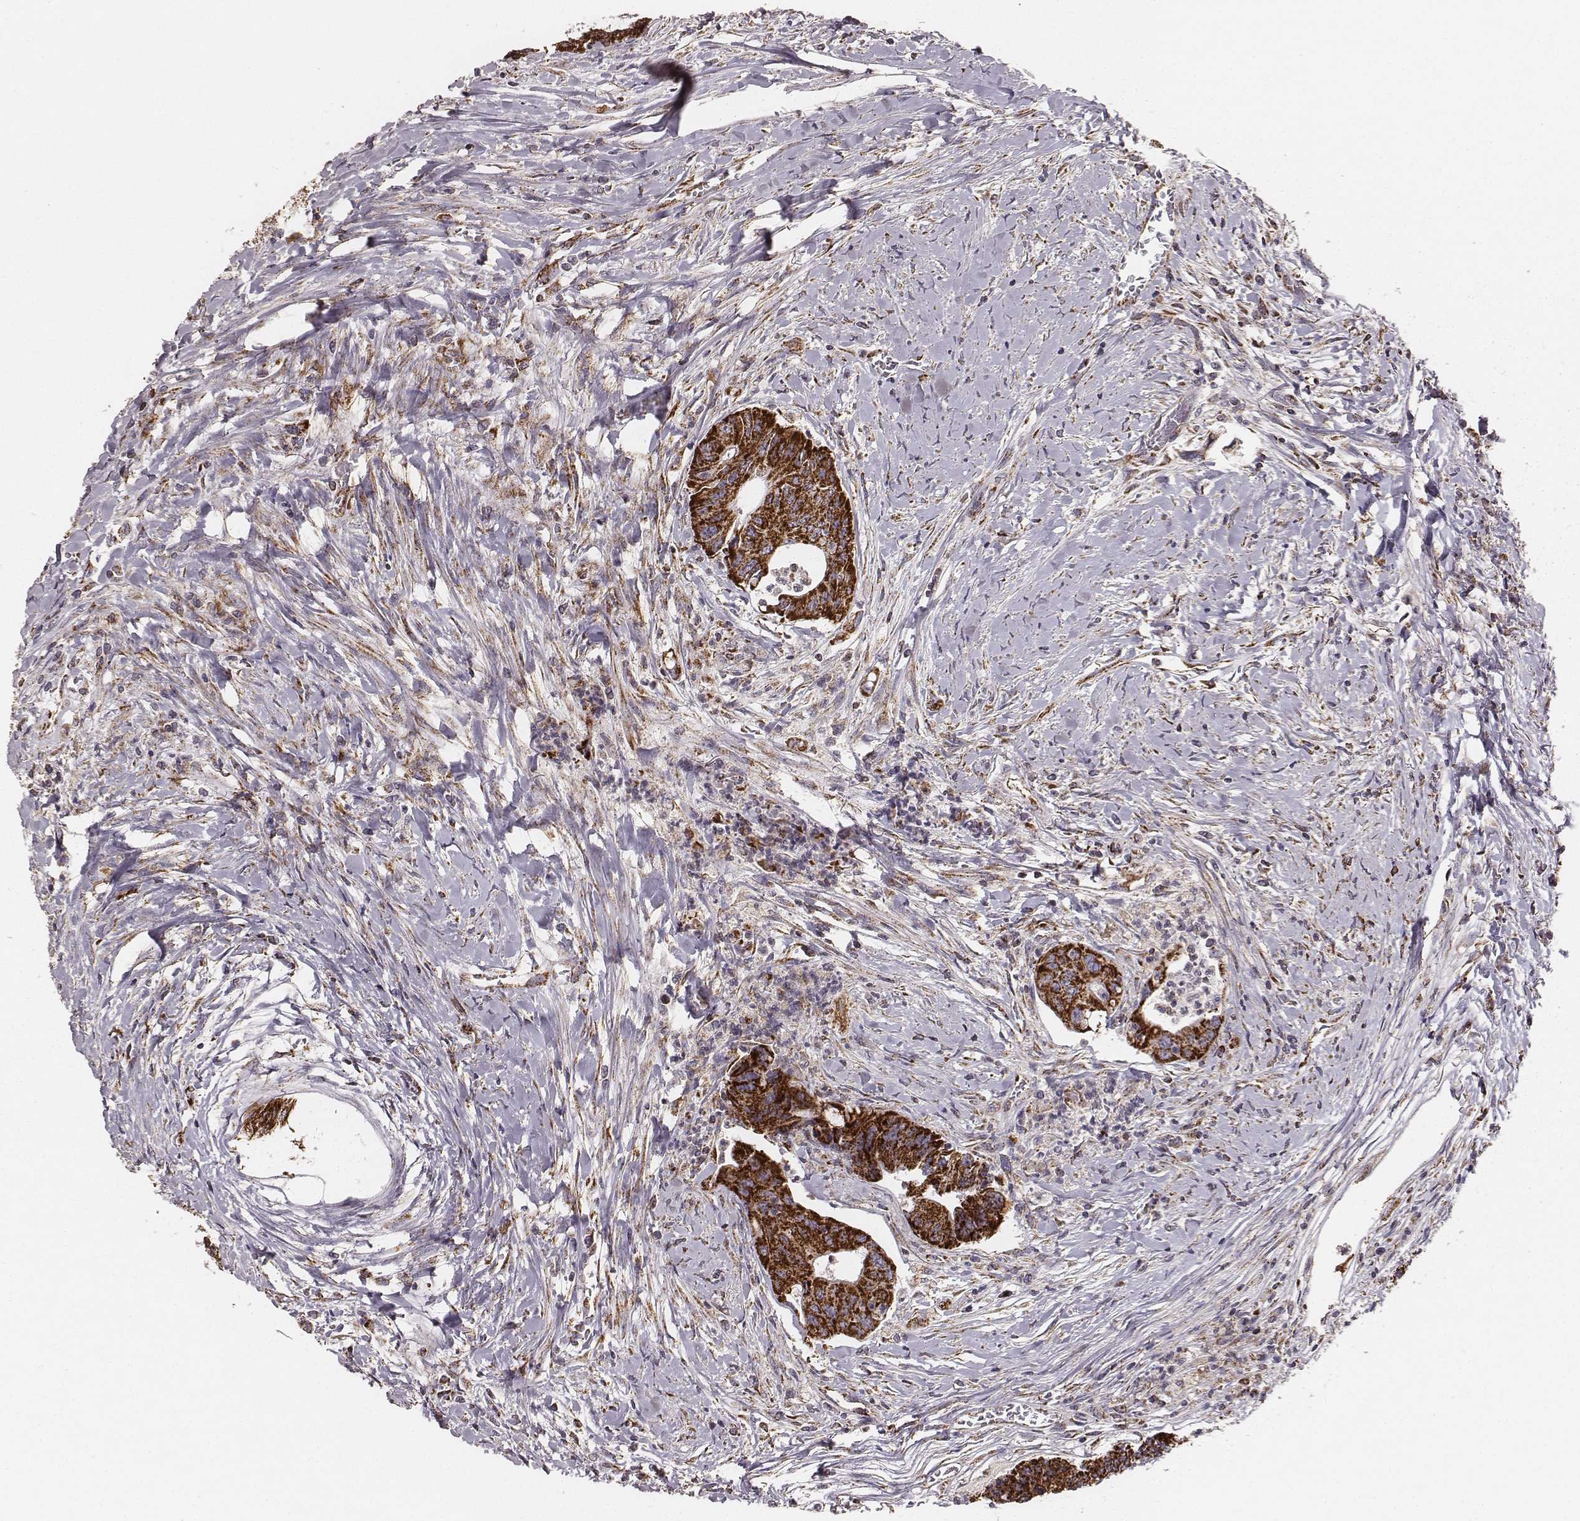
{"staining": {"intensity": "strong", "quantity": ">75%", "location": "cytoplasmic/membranous"}, "tissue": "colorectal cancer", "cell_type": "Tumor cells", "image_type": "cancer", "snomed": [{"axis": "morphology", "description": "Adenocarcinoma, NOS"}, {"axis": "topography", "description": "Rectum"}], "caption": "The micrograph shows staining of colorectal cancer, revealing strong cytoplasmic/membranous protein expression (brown color) within tumor cells.", "gene": "TUFM", "patient": {"sex": "male", "age": 59}}